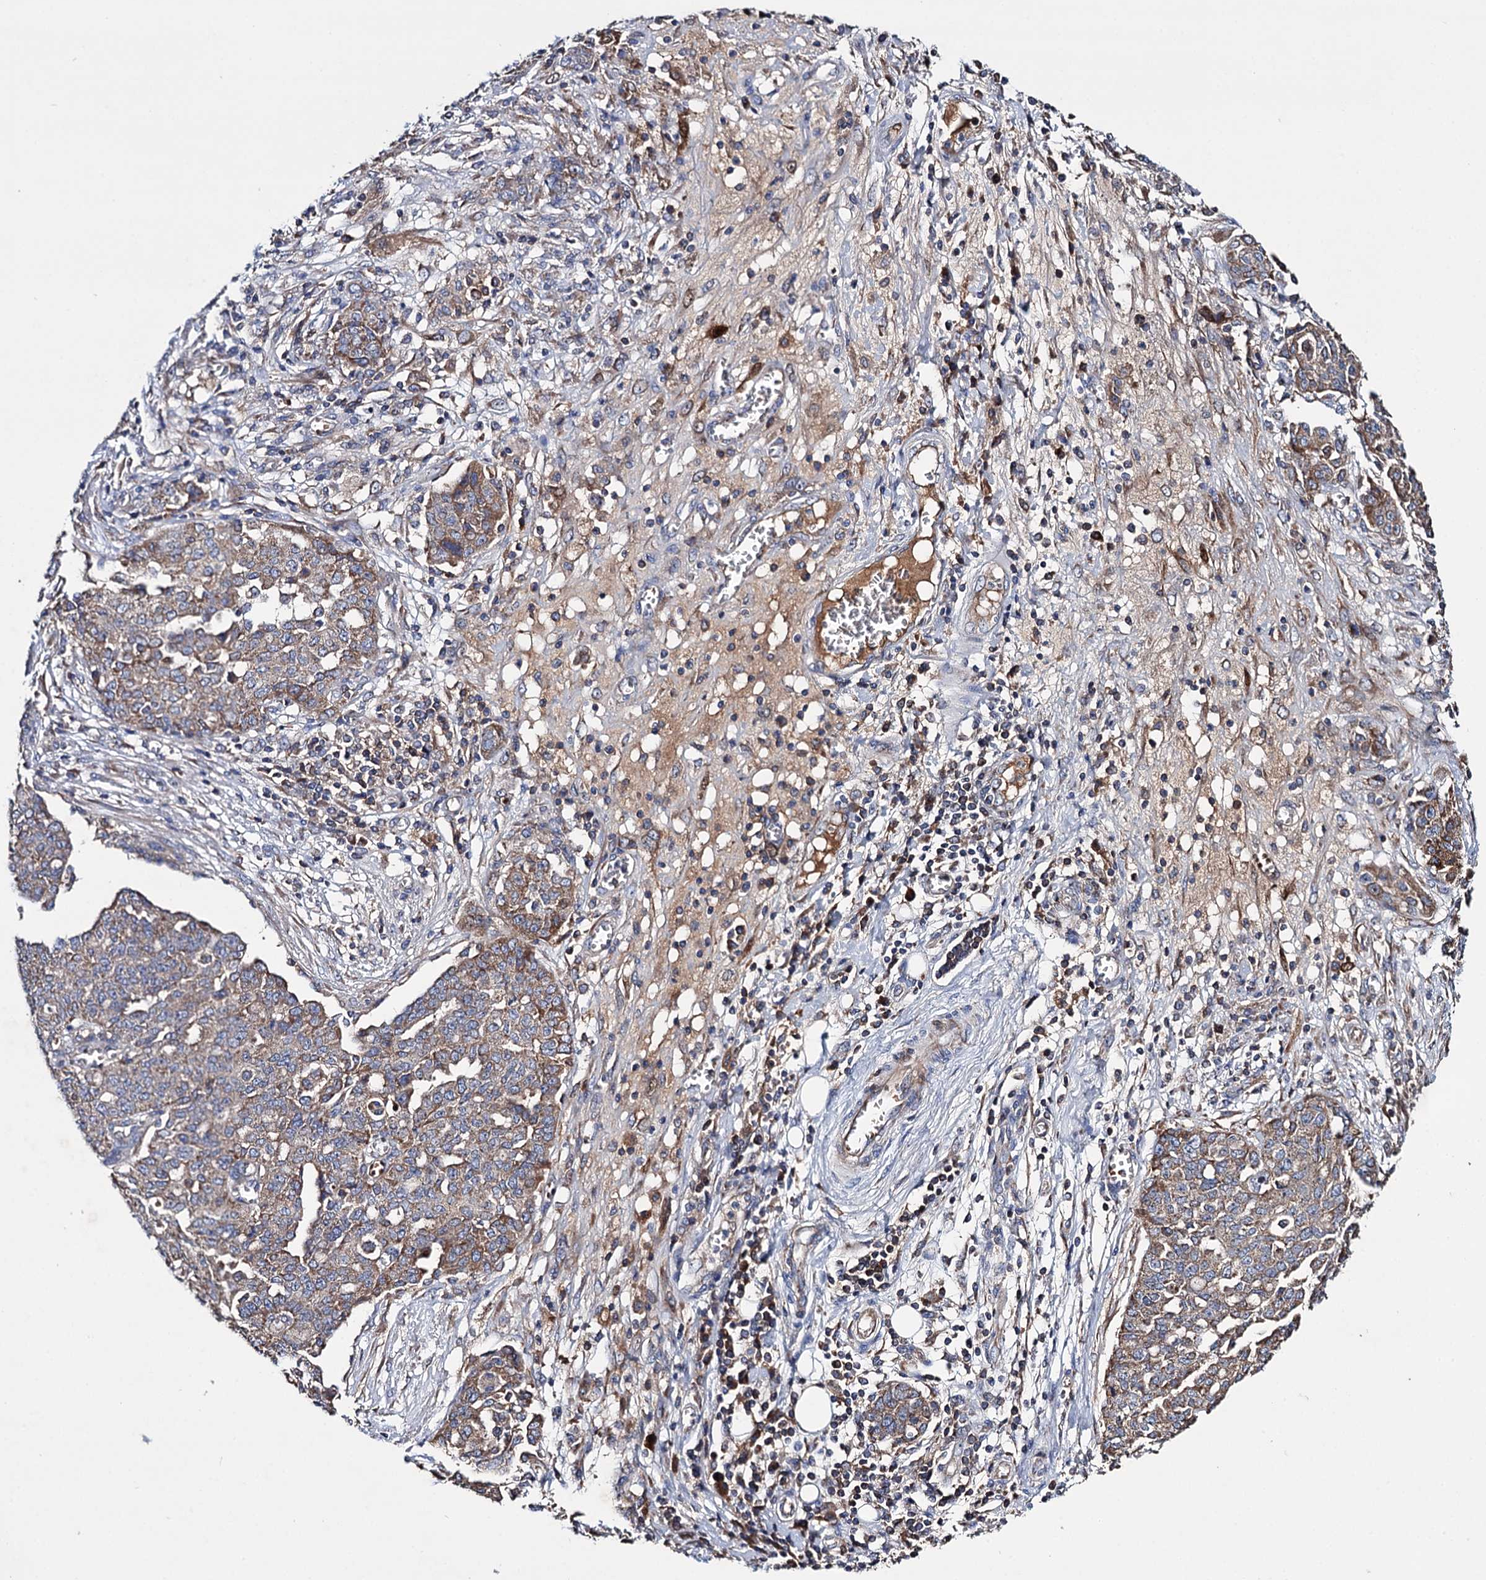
{"staining": {"intensity": "weak", "quantity": ">75%", "location": "cytoplasmic/membranous"}, "tissue": "ovarian cancer", "cell_type": "Tumor cells", "image_type": "cancer", "snomed": [{"axis": "morphology", "description": "Cystadenocarcinoma, serous, NOS"}, {"axis": "topography", "description": "Soft tissue"}, {"axis": "topography", "description": "Ovary"}], "caption": "High-magnification brightfield microscopy of ovarian cancer (serous cystadenocarcinoma) stained with DAB (3,3'-diaminobenzidine) (brown) and counterstained with hematoxylin (blue). tumor cells exhibit weak cytoplasmic/membranous staining is appreciated in approximately>75% of cells.", "gene": "CLPB", "patient": {"sex": "female", "age": 57}}